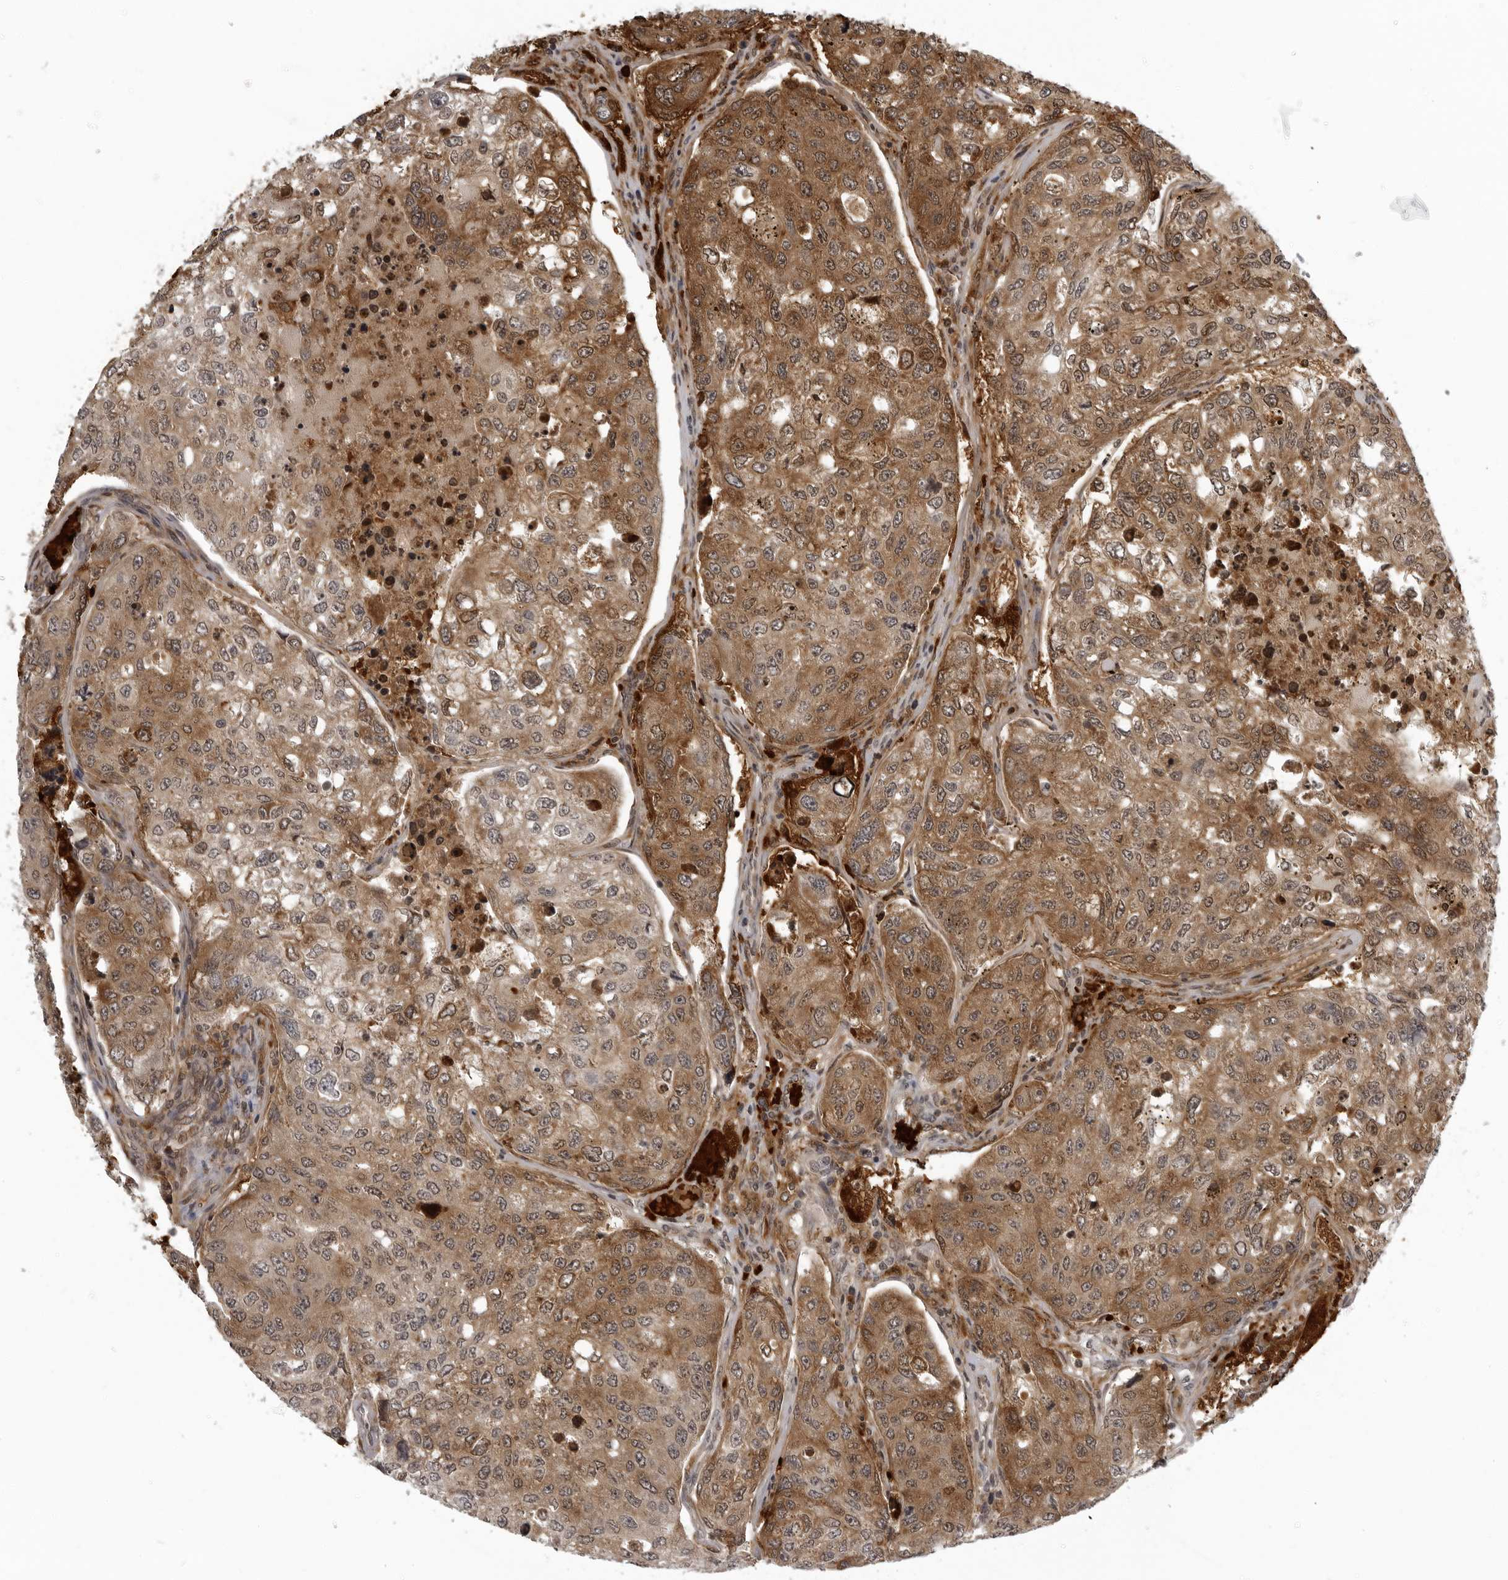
{"staining": {"intensity": "strong", "quantity": ">75%", "location": "cytoplasmic/membranous"}, "tissue": "urothelial cancer", "cell_type": "Tumor cells", "image_type": "cancer", "snomed": [{"axis": "morphology", "description": "Urothelial carcinoma, High grade"}, {"axis": "topography", "description": "Lymph node"}, {"axis": "topography", "description": "Urinary bladder"}], "caption": "Approximately >75% of tumor cells in human urothelial cancer exhibit strong cytoplasmic/membranous protein positivity as visualized by brown immunohistochemical staining.", "gene": "THOP1", "patient": {"sex": "male", "age": 51}}